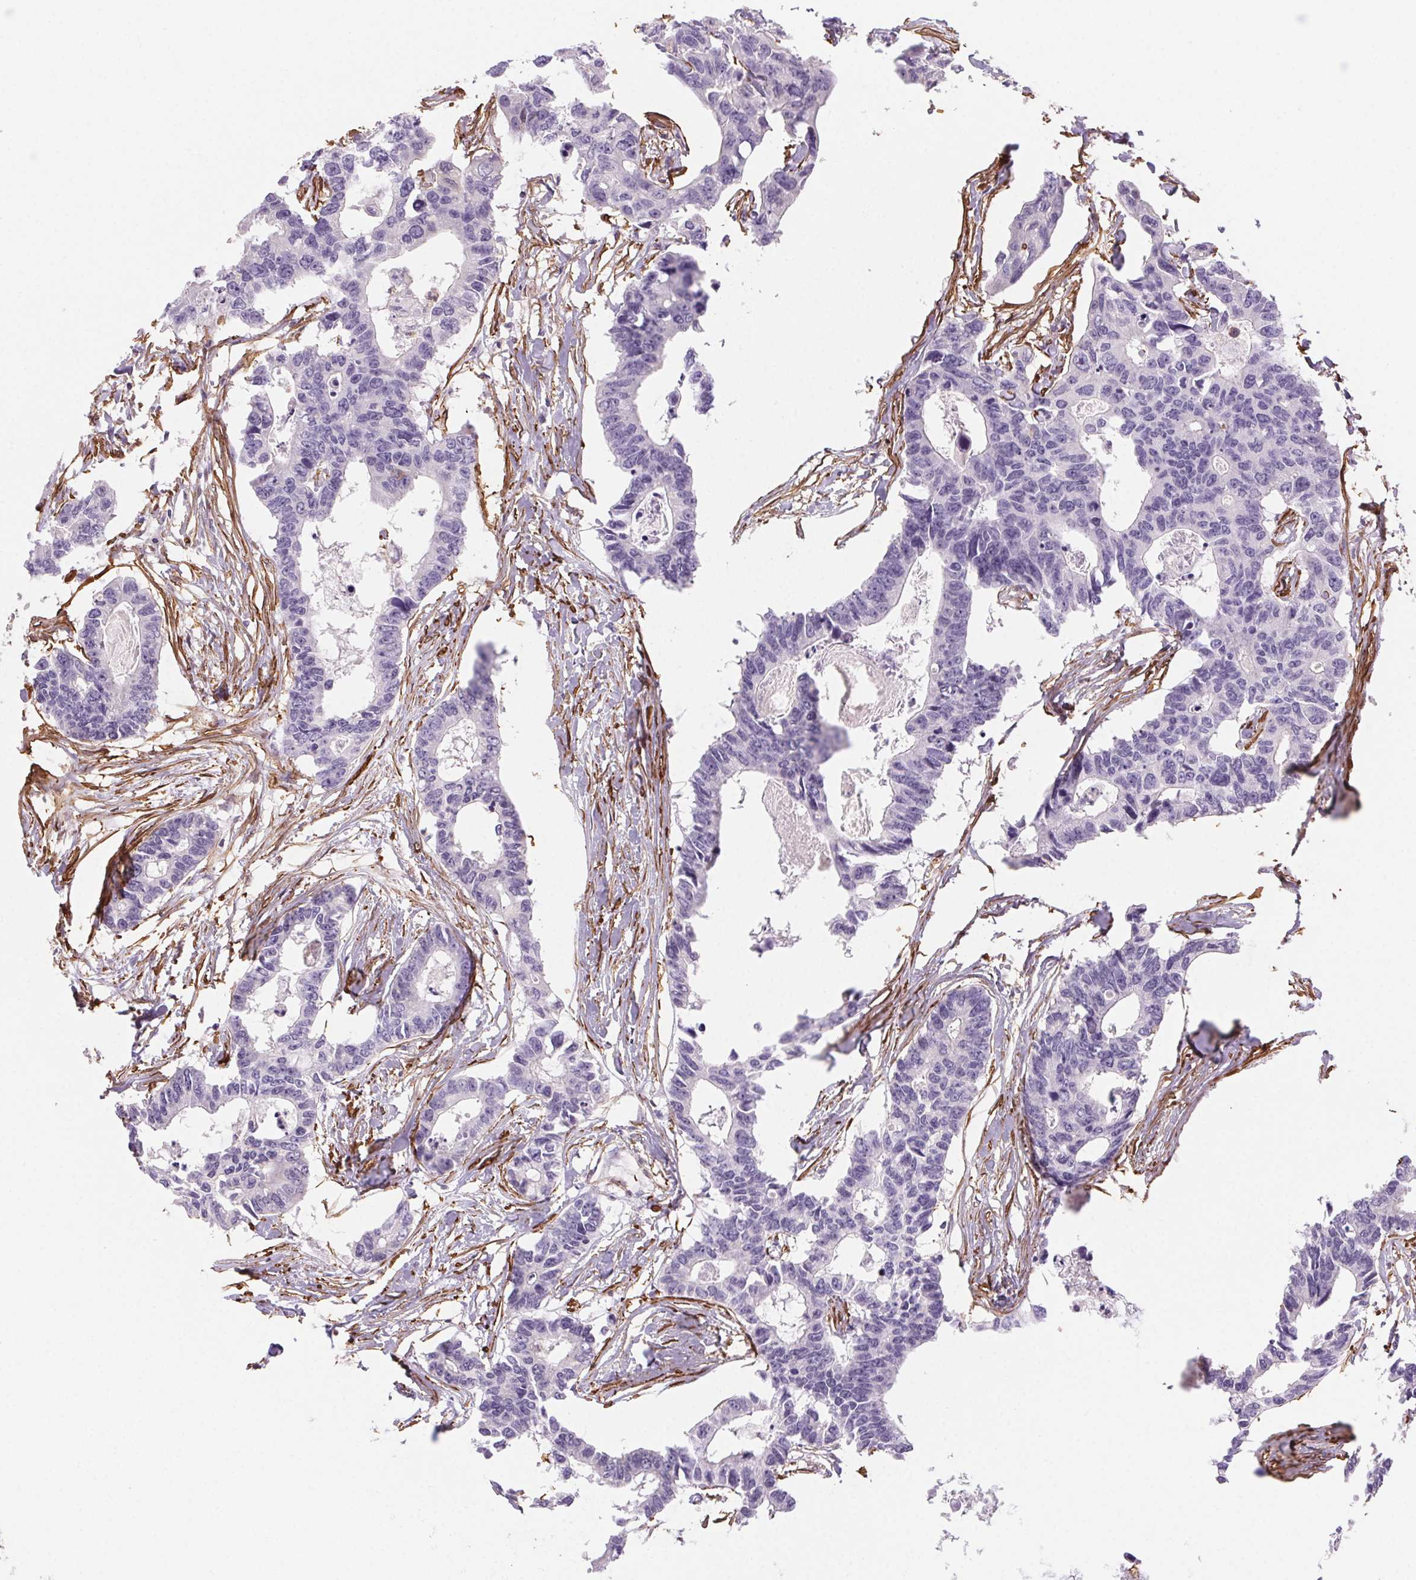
{"staining": {"intensity": "negative", "quantity": "none", "location": "none"}, "tissue": "colorectal cancer", "cell_type": "Tumor cells", "image_type": "cancer", "snomed": [{"axis": "morphology", "description": "Adenocarcinoma, NOS"}, {"axis": "topography", "description": "Rectum"}], "caption": "The immunohistochemistry micrograph has no significant positivity in tumor cells of colorectal adenocarcinoma tissue.", "gene": "GPX8", "patient": {"sex": "male", "age": 57}}